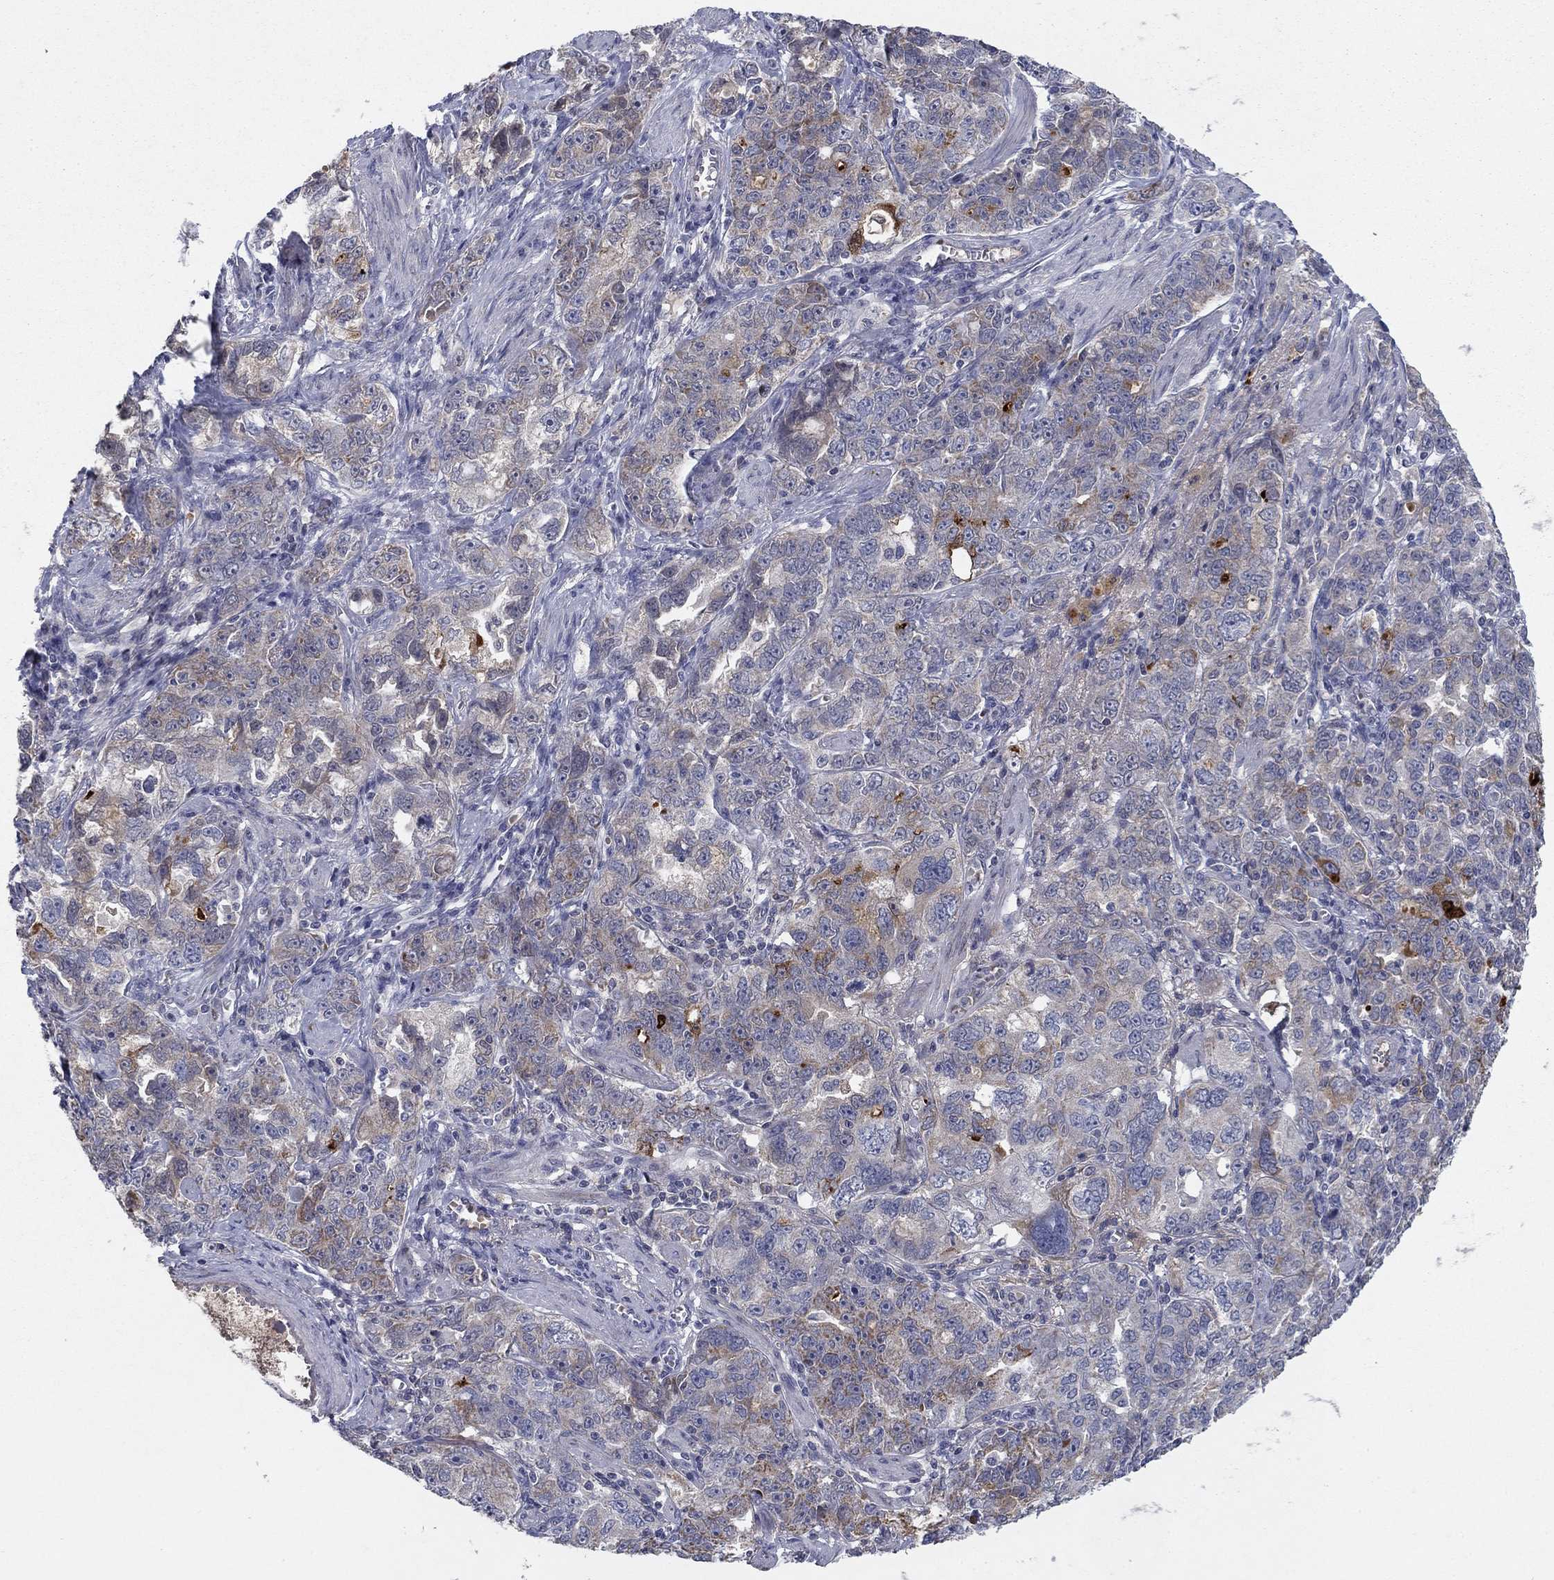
{"staining": {"intensity": "strong", "quantity": "<25%", "location": "cytoplasmic/membranous"}, "tissue": "ovarian cancer", "cell_type": "Tumor cells", "image_type": "cancer", "snomed": [{"axis": "morphology", "description": "Cystadenocarcinoma, serous, NOS"}, {"axis": "topography", "description": "Ovary"}], "caption": "Protein expression analysis of human ovarian cancer reveals strong cytoplasmic/membranous positivity in about <25% of tumor cells.", "gene": "PTGDS", "patient": {"sex": "female", "age": 51}}